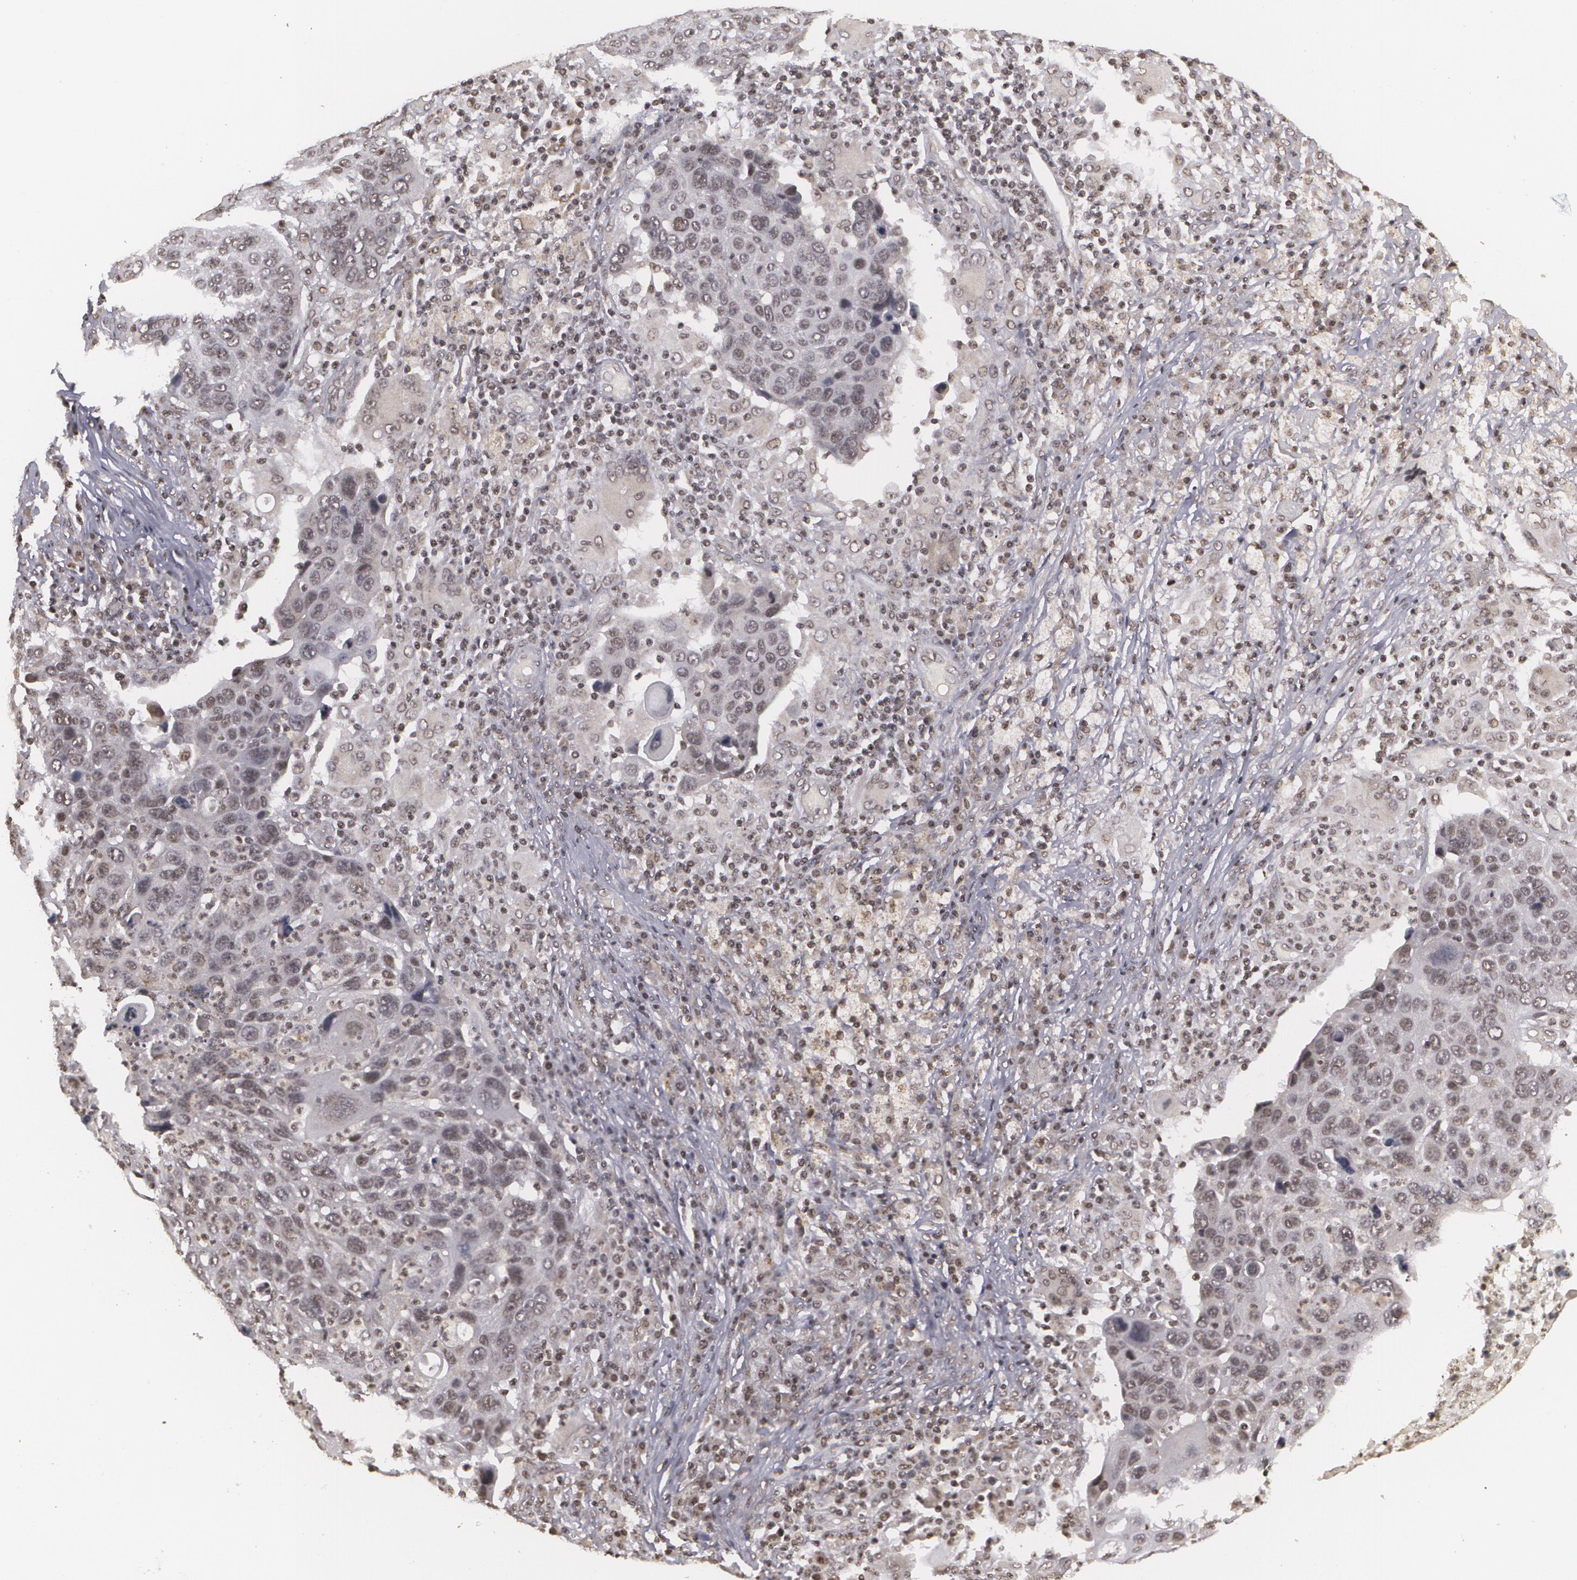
{"staining": {"intensity": "weak", "quantity": "25%-75%", "location": "nuclear"}, "tissue": "lung cancer", "cell_type": "Tumor cells", "image_type": "cancer", "snomed": [{"axis": "morphology", "description": "Squamous cell carcinoma, NOS"}, {"axis": "topography", "description": "Lung"}], "caption": "Weak nuclear staining for a protein is appreciated in approximately 25%-75% of tumor cells of lung cancer (squamous cell carcinoma) using immunohistochemistry.", "gene": "RXRB", "patient": {"sex": "male", "age": 68}}